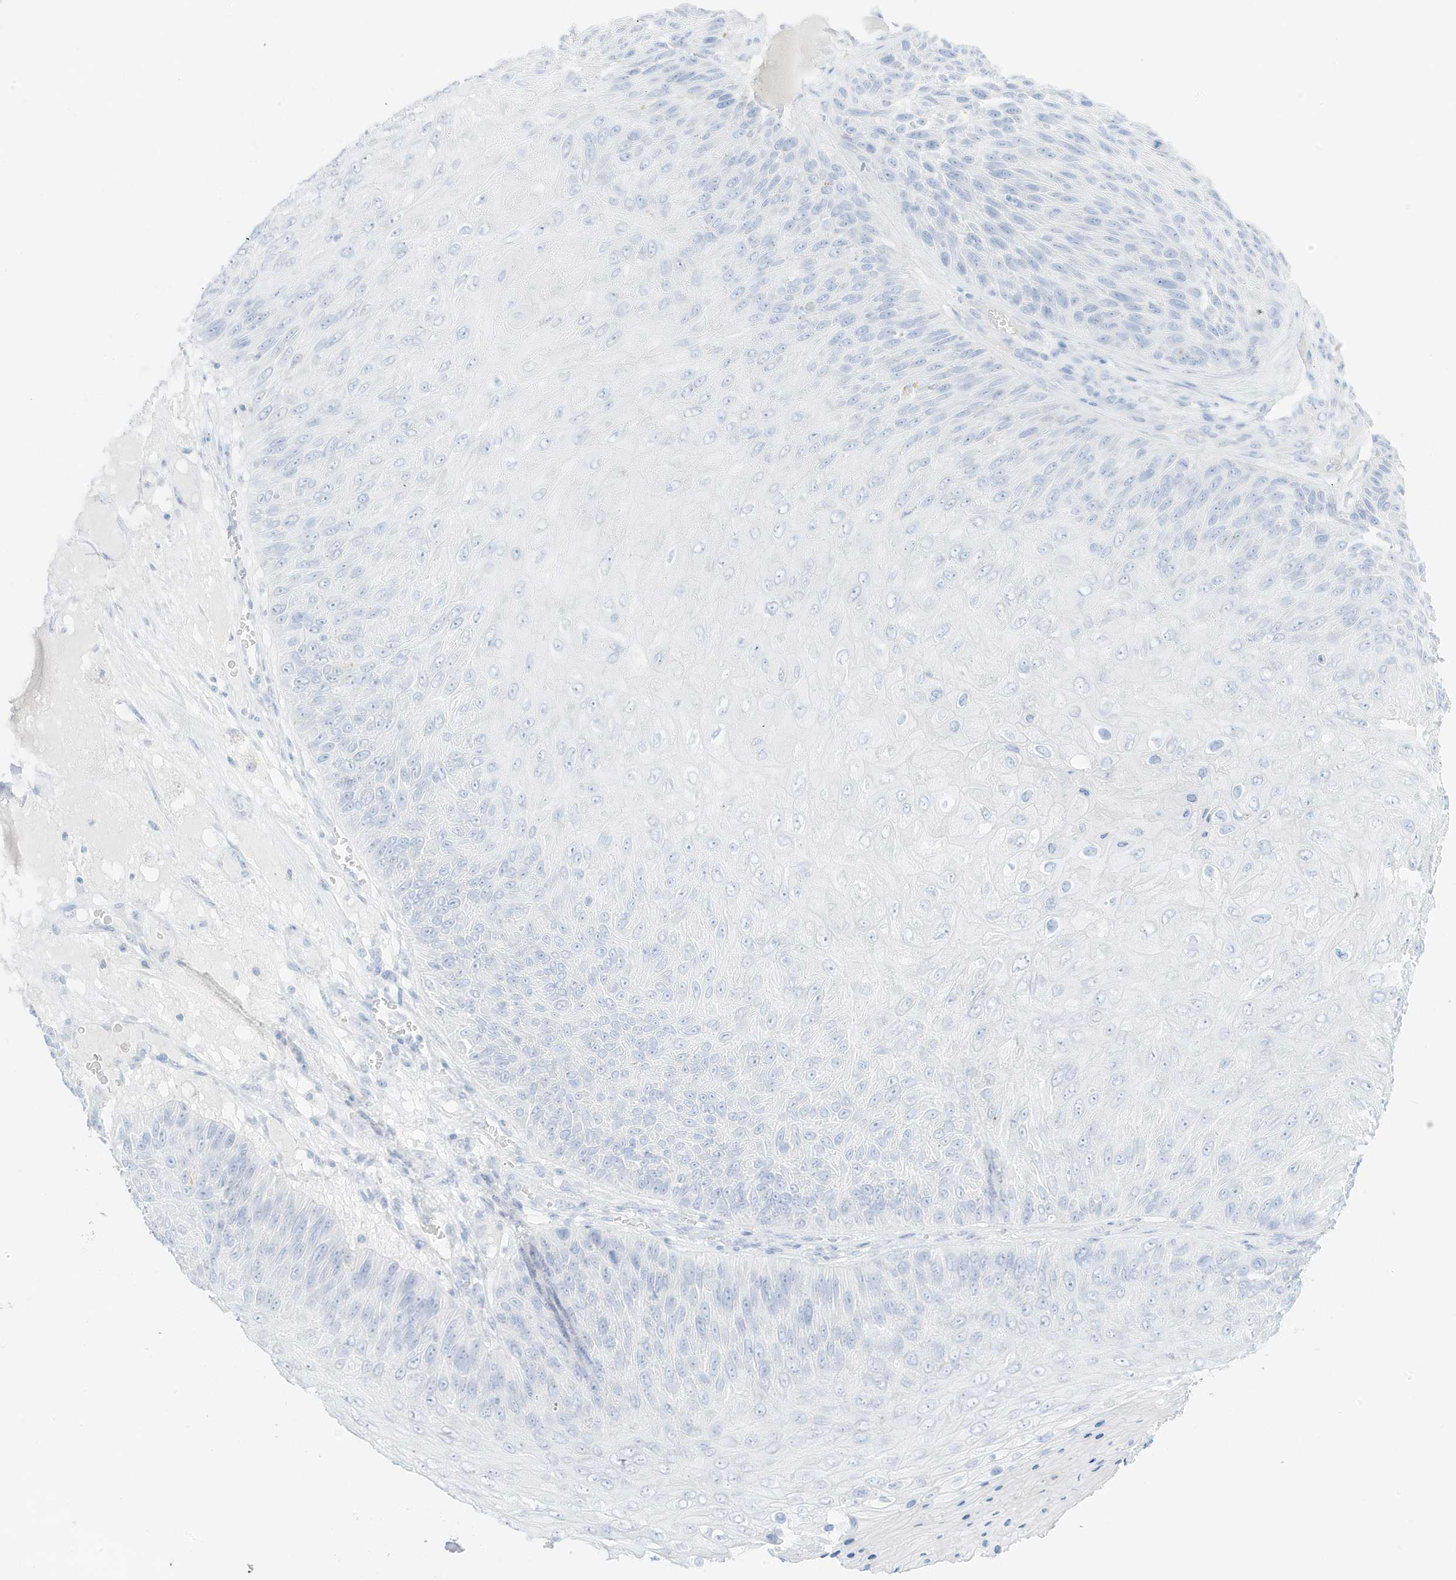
{"staining": {"intensity": "negative", "quantity": "none", "location": "none"}, "tissue": "skin cancer", "cell_type": "Tumor cells", "image_type": "cancer", "snomed": [{"axis": "morphology", "description": "Squamous cell carcinoma, NOS"}, {"axis": "topography", "description": "Skin"}], "caption": "Immunohistochemistry of human skin cancer reveals no positivity in tumor cells.", "gene": "SLC22A13", "patient": {"sex": "female", "age": 88}}